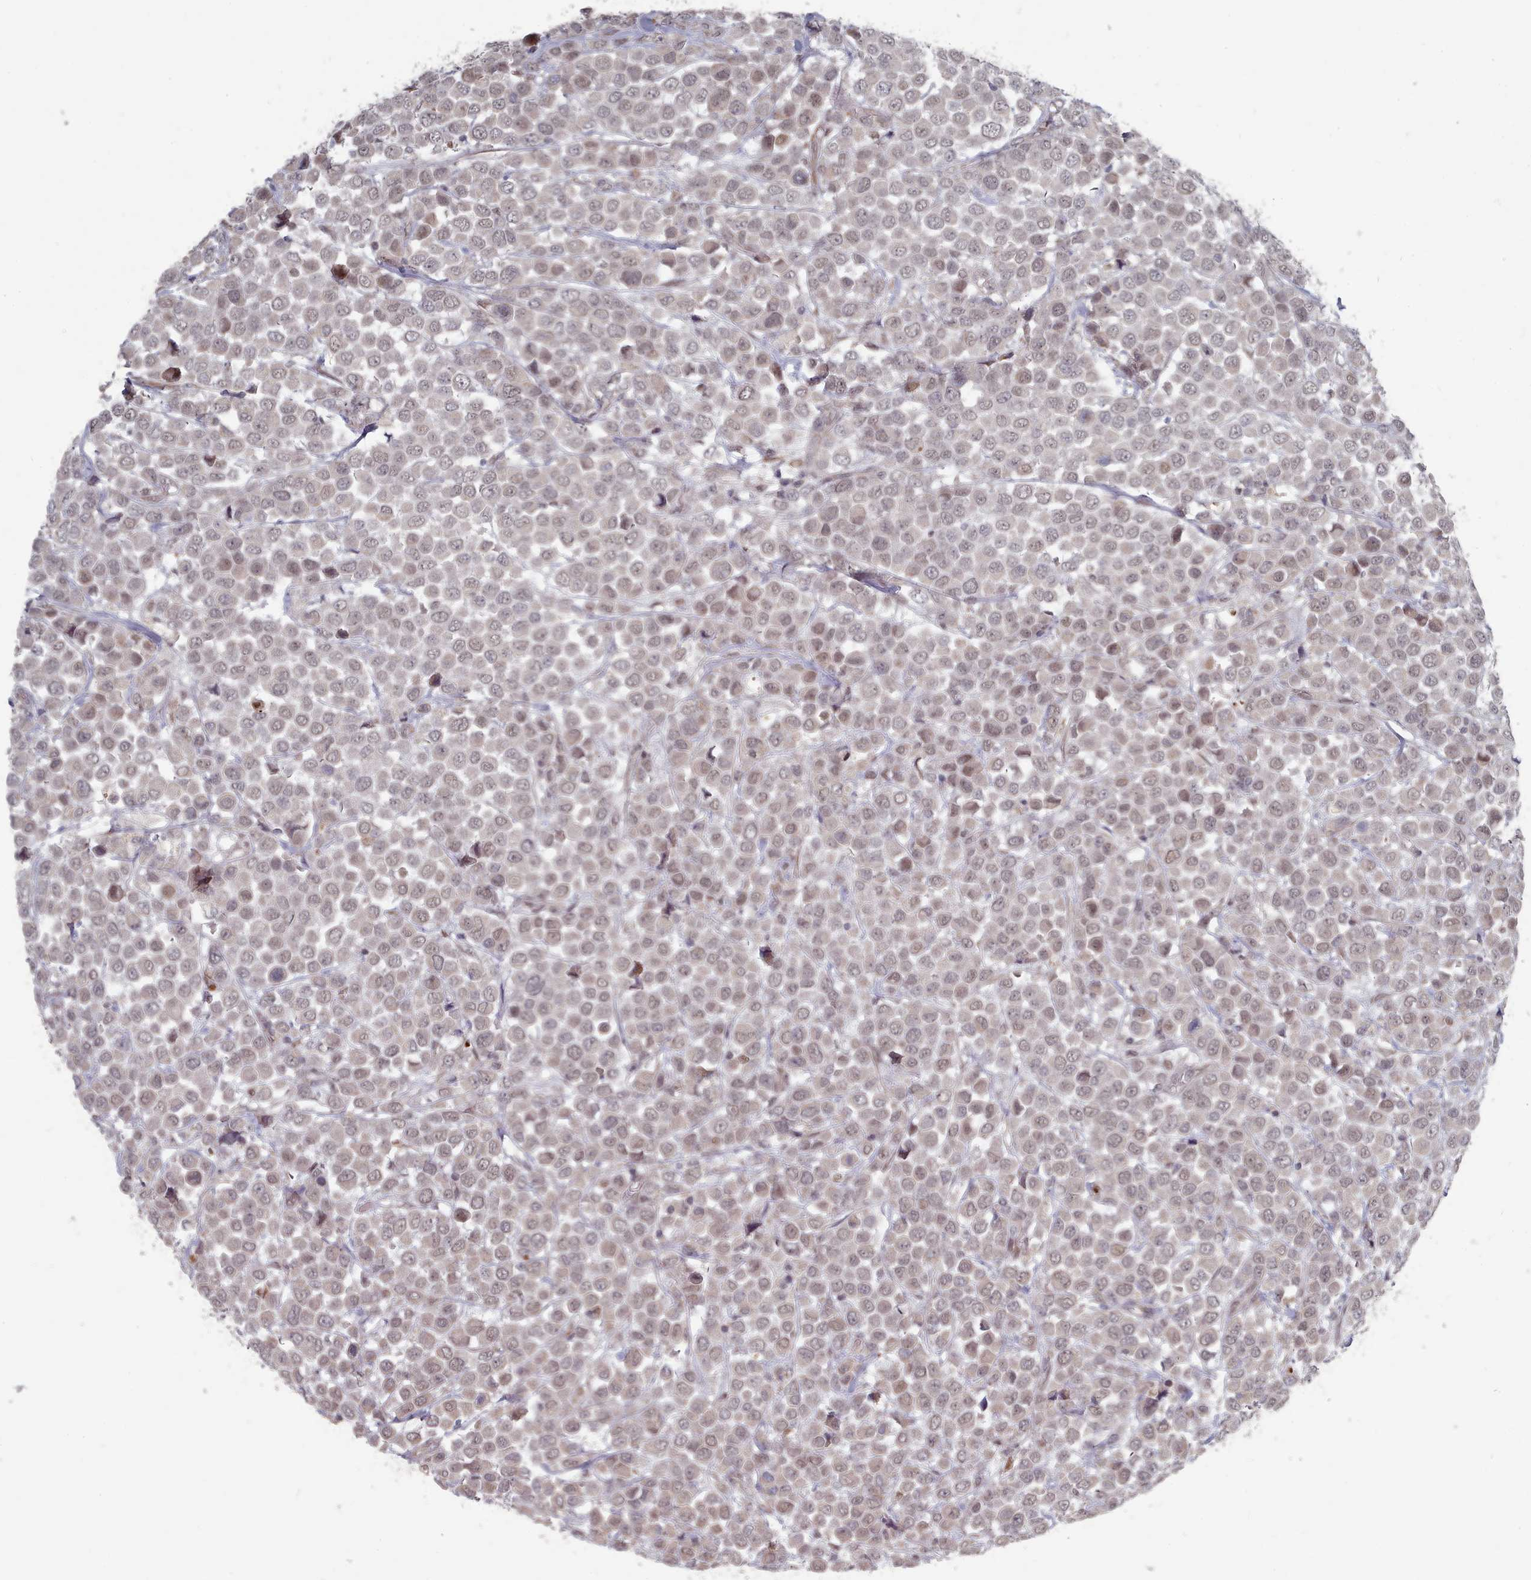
{"staining": {"intensity": "weak", "quantity": "25%-75%", "location": "nuclear"}, "tissue": "breast cancer", "cell_type": "Tumor cells", "image_type": "cancer", "snomed": [{"axis": "morphology", "description": "Duct carcinoma"}, {"axis": "topography", "description": "Breast"}], "caption": "Protein expression analysis of human invasive ductal carcinoma (breast) reveals weak nuclear positivity in about 25%-75% of tumor cells.", "gene": "CPSF4", "patient": {"sex": "female", "age": 61}}